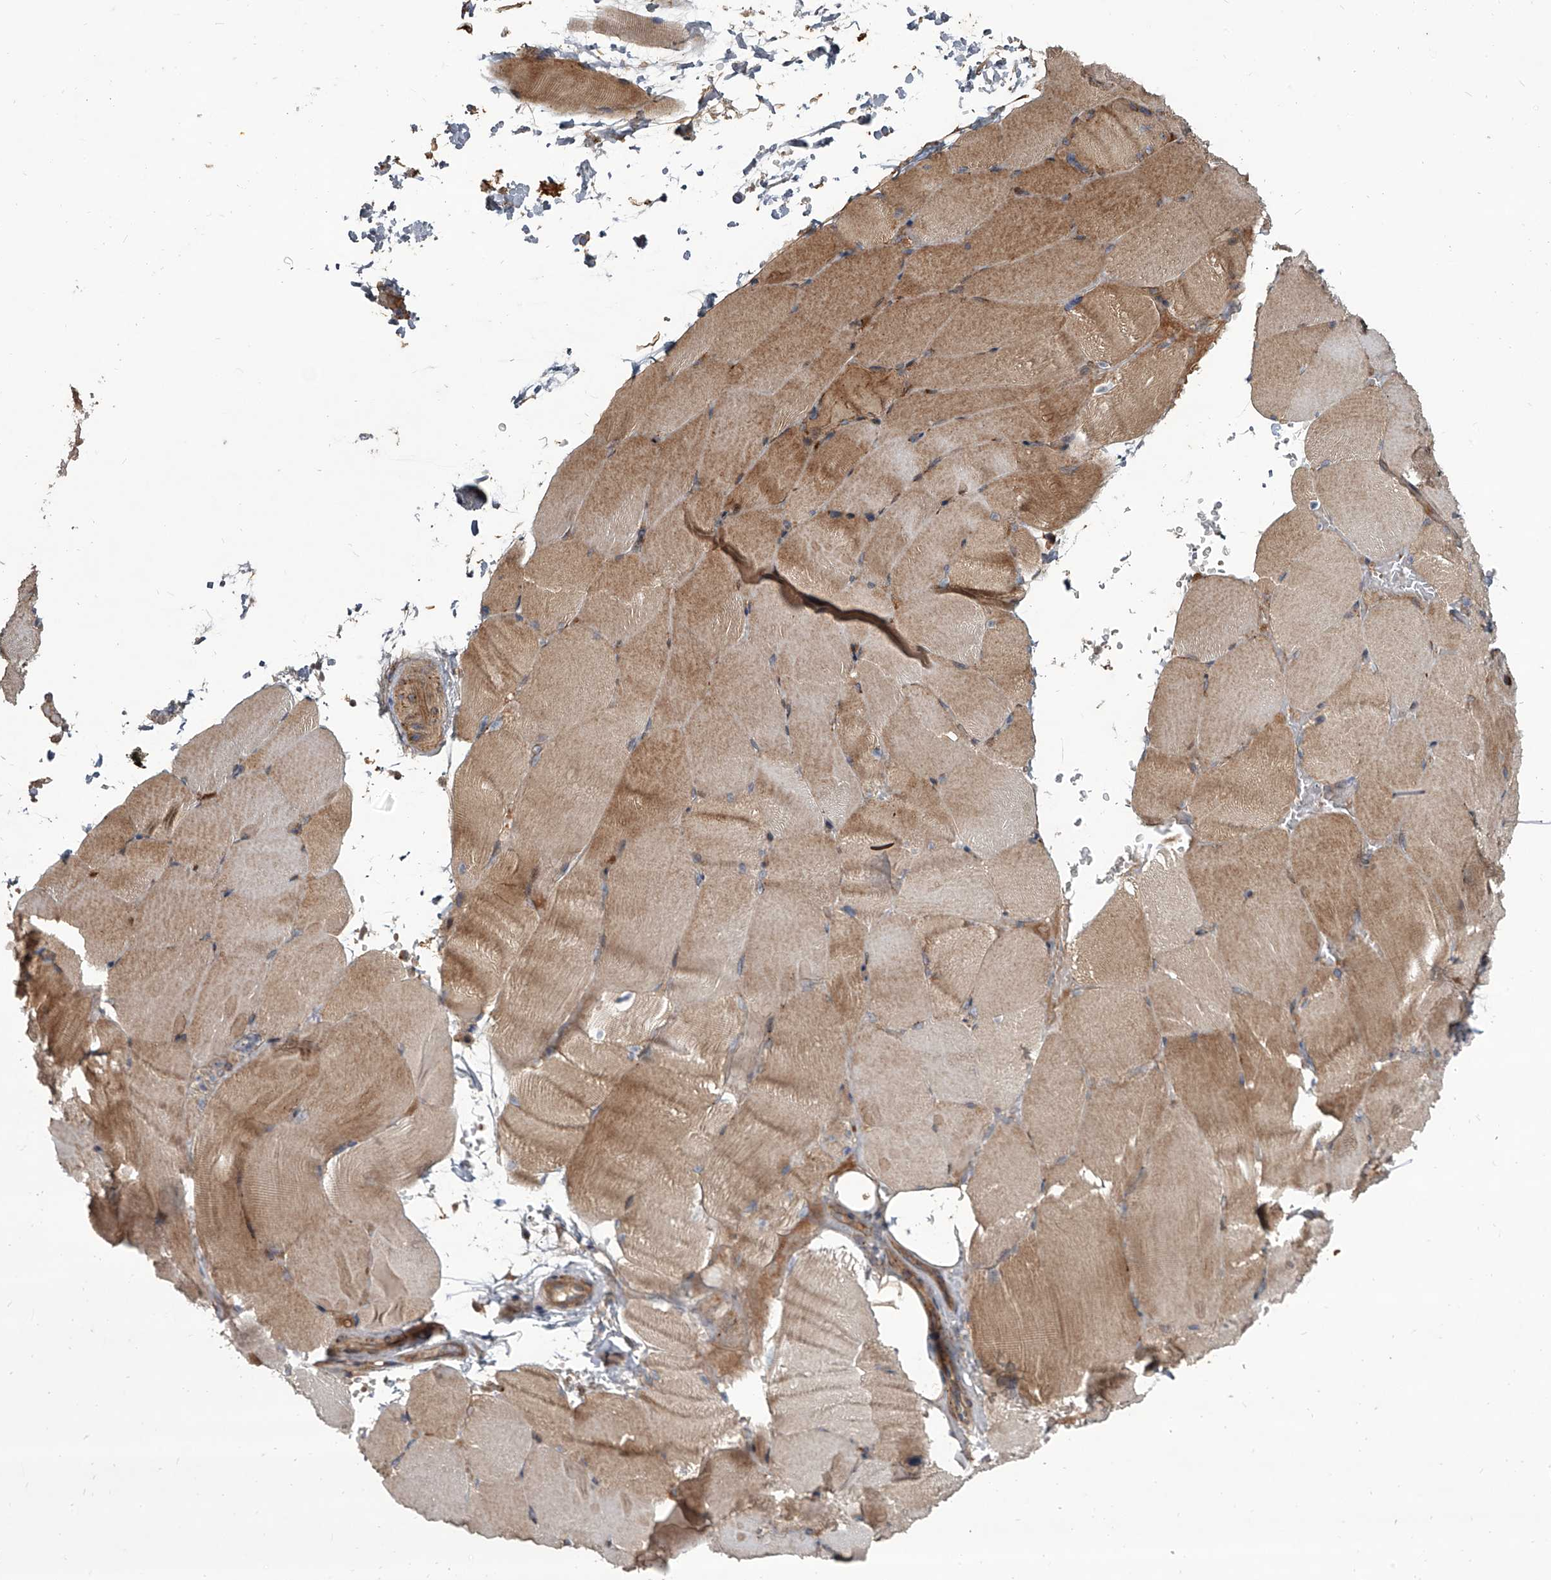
{"staining": {"intensity": "moderate", "quantity": "25%-75%", "location": "cytoplasmic/membranous"}, "tissue": "skeletal muscle", "cell_type": "Myocytes", "image_type": "normal", "snomed": [{"axis": "morphology", "description": "Normal tissue, NOS"}, {"axis": "topography", "description": "Skeletal muscle"}, {"axis": "topography", "description": "Parathyroid gland"}], "caption": "Moderate cytoplasmic/membranous expression for a protein is present in about 25%-75% of myocytes of normal skeletal muscle using immunohistochemistry (IHC).", "gene": "EVA1C", "patient": {"sex": "female", "age": 37}}